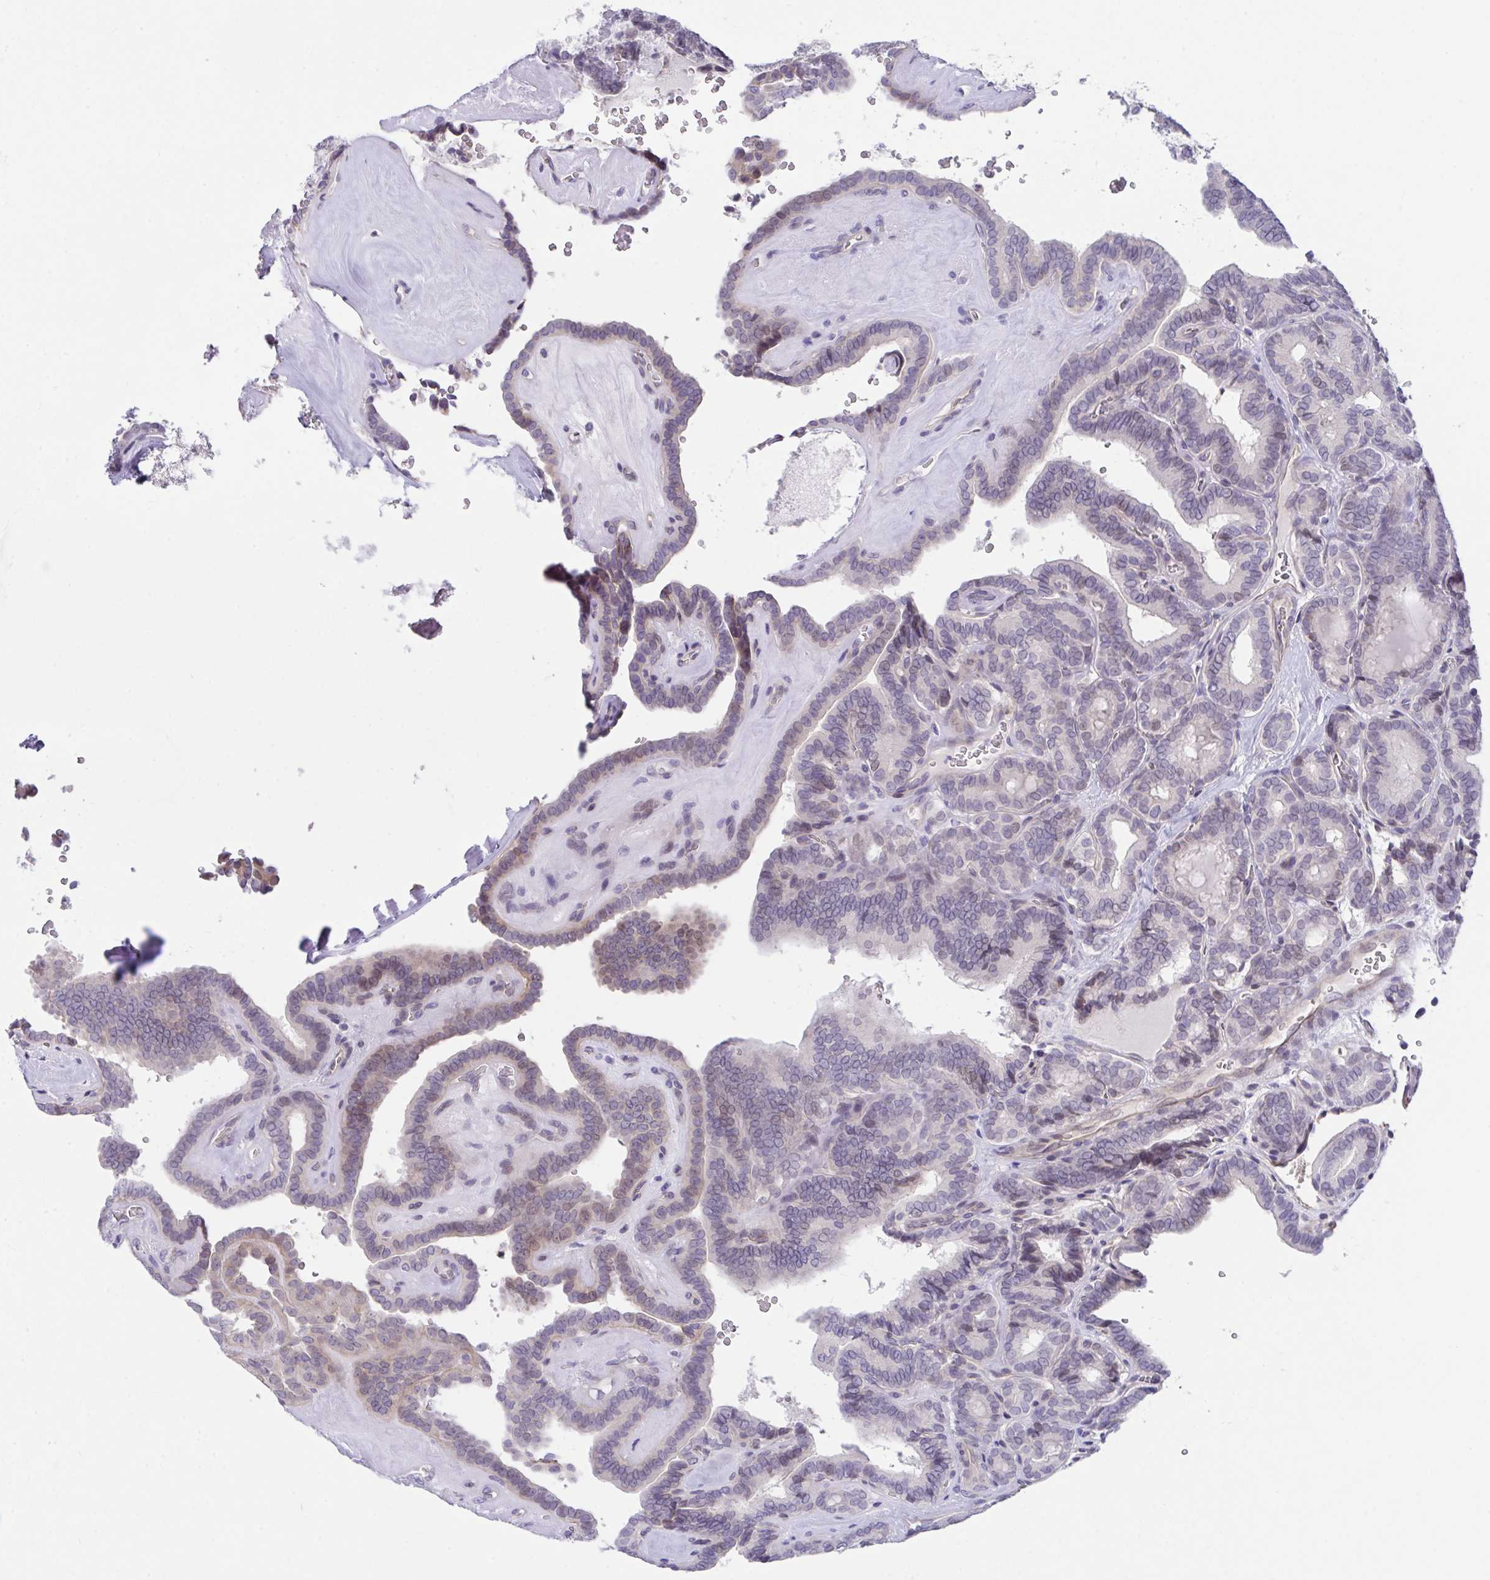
{"staining": {"intensity": "weak", "quantity": "<25%", "location": "cytoplasmic/membranous,nuclear"}, "tissue": "thyroid cancer", "cell_type": "Tumor cells", "image_type": "cancer", "snomed": [{"axis": "morphology", "description": "Papillary adenocarcinoma, NOS"}, {"axis": "topography", "description": "Thyroid gland"}], "caption": "This is an immunohistochemistry histopathology image of thyroid cancer (papillary adenocarcinoma). There is no staining in tumor cells.", "gene": "RHOXF1", "patient": {"sex": "female", "age": 21}}